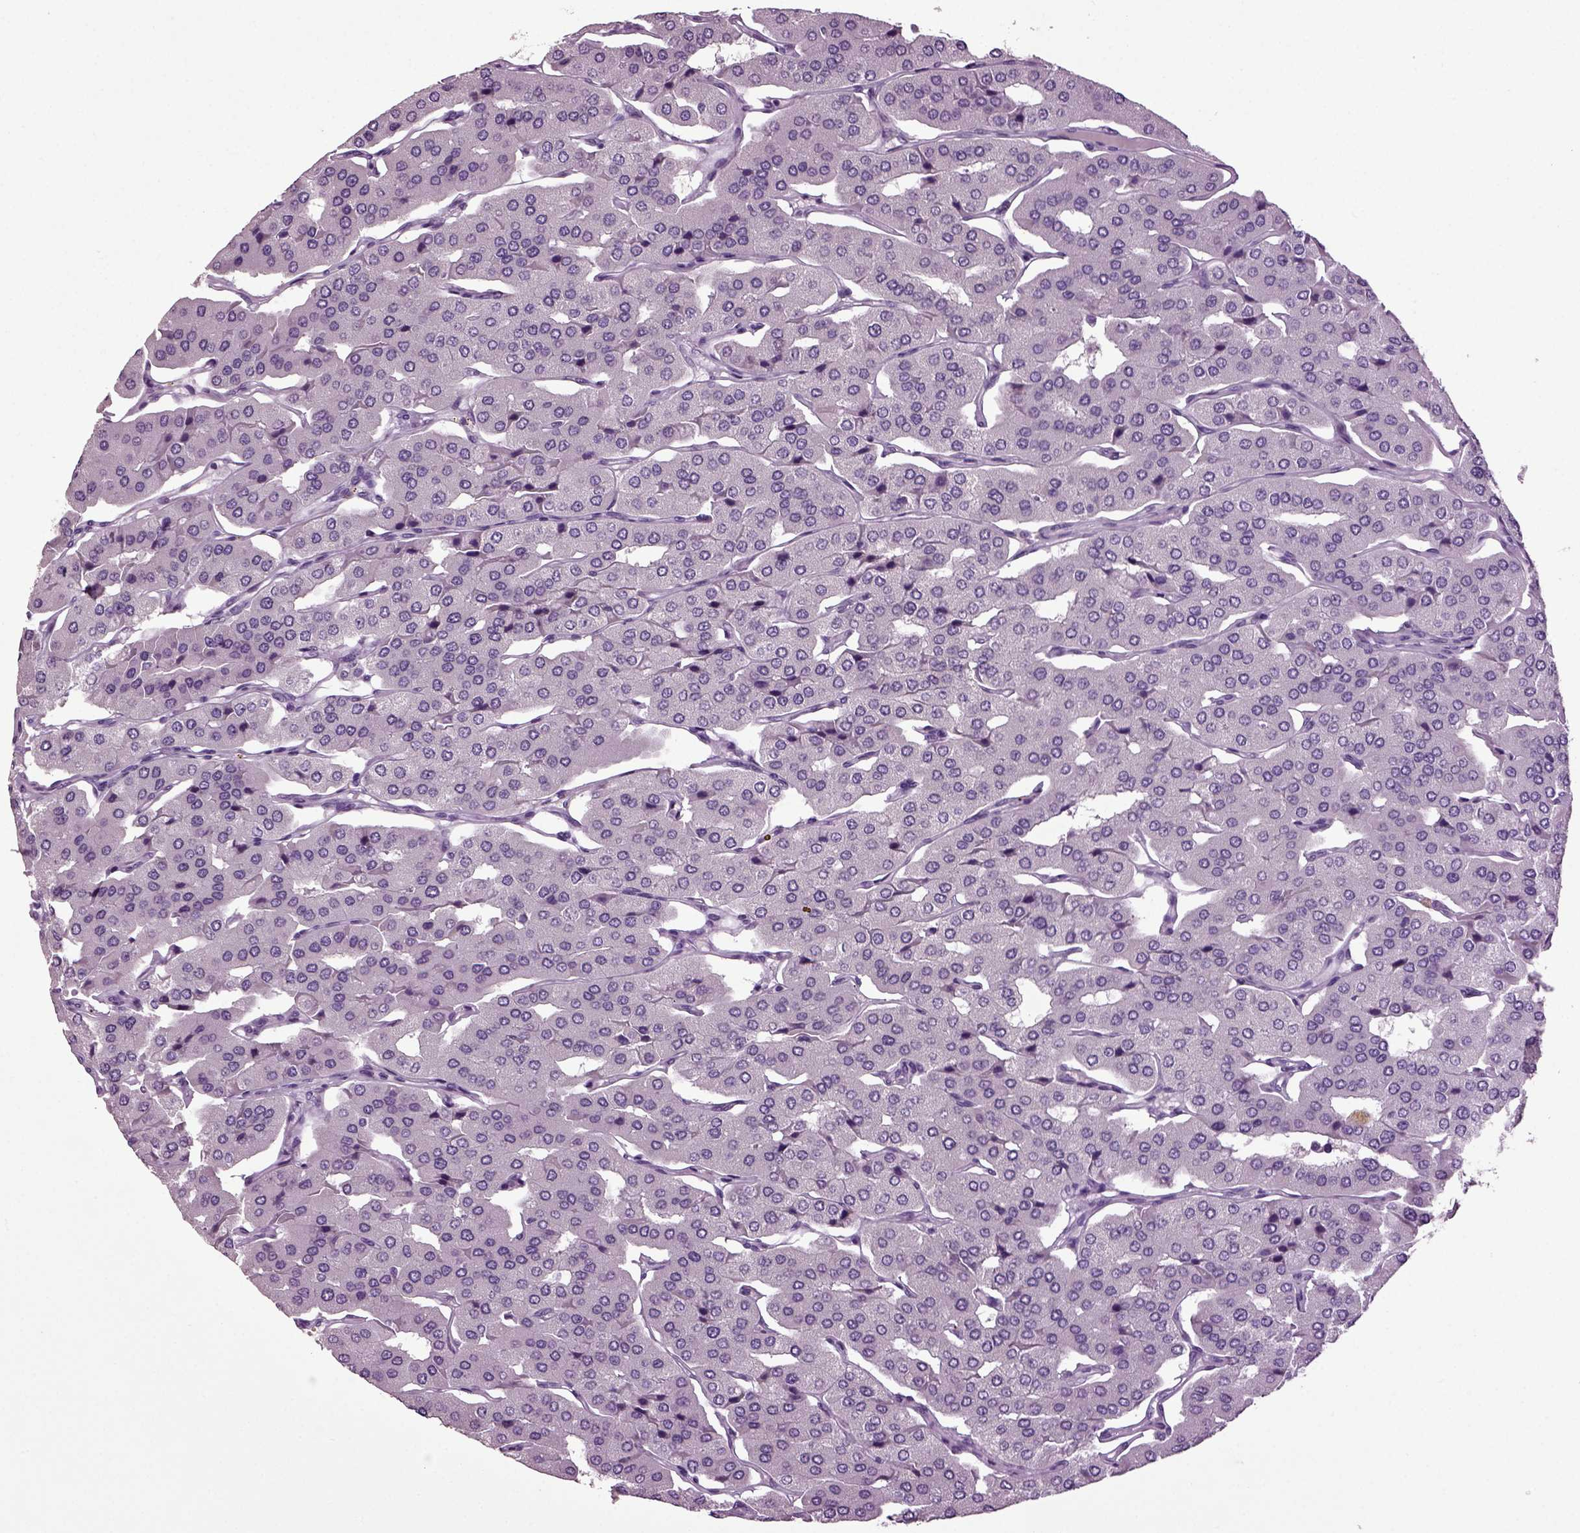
{"staining": {"intensity": "negative", "quantity": "none", "location": "none"}, "tissue": "parathyroid gland", "cell_type": "Glandular cells", "image_type": "normal", "snomed": [{"axis": "morphology", "description": "Normal tissue, NOS"}, {"axis": "morphology", "description": "Adenoma, NOS"}, {"axis": "topography", "description": "Parathyroid gland"}], "caption": "Immunohistochemistry of normal parathyroid gland displays no expression in glandular cells. (DAB (3,3'-diaminobenzidine) immunohistochemistry (IHC), high magnification).", "gene": "SLC17A6", "patient": {"sex": "female", "age": 86}}